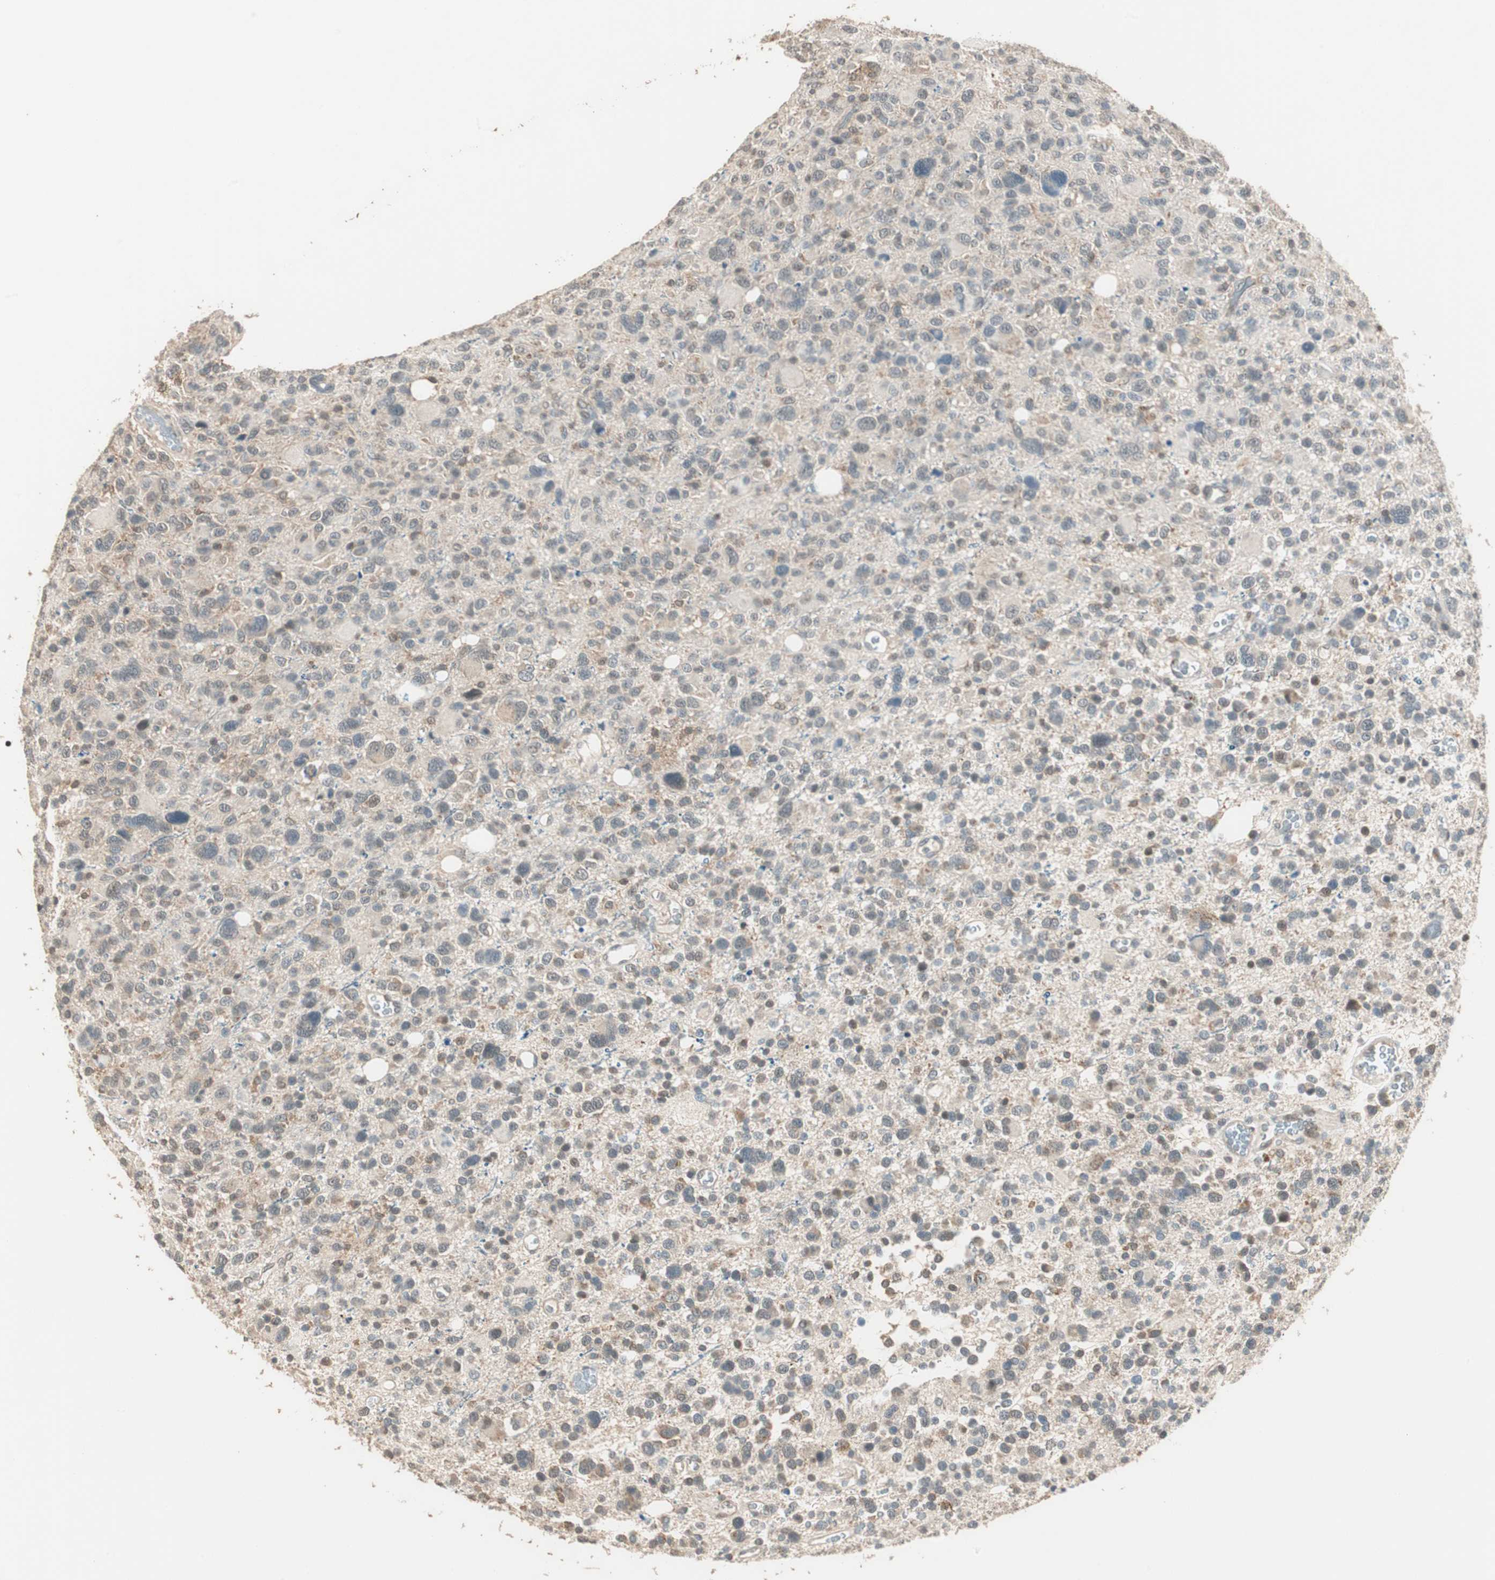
{"staining": {"intensity": "weak", "quantity": "<25%", "location": "cytoplasmic/membranous"}, "tissue": "glioma", "cell_type": "Tumor cells", "image_type": "cancer", "snomed": [{"axis": "morphology", "description": "Glioma, malignant, High grade"}, {"axis": "topography", "description": "Brain"}], "caption": "The IHC histopathology image has no significant staining in tumor cells of malignant high-grade glioma tissue.", "gene": "TRIM21", "patient": {"sex": "male", "age": 48}}